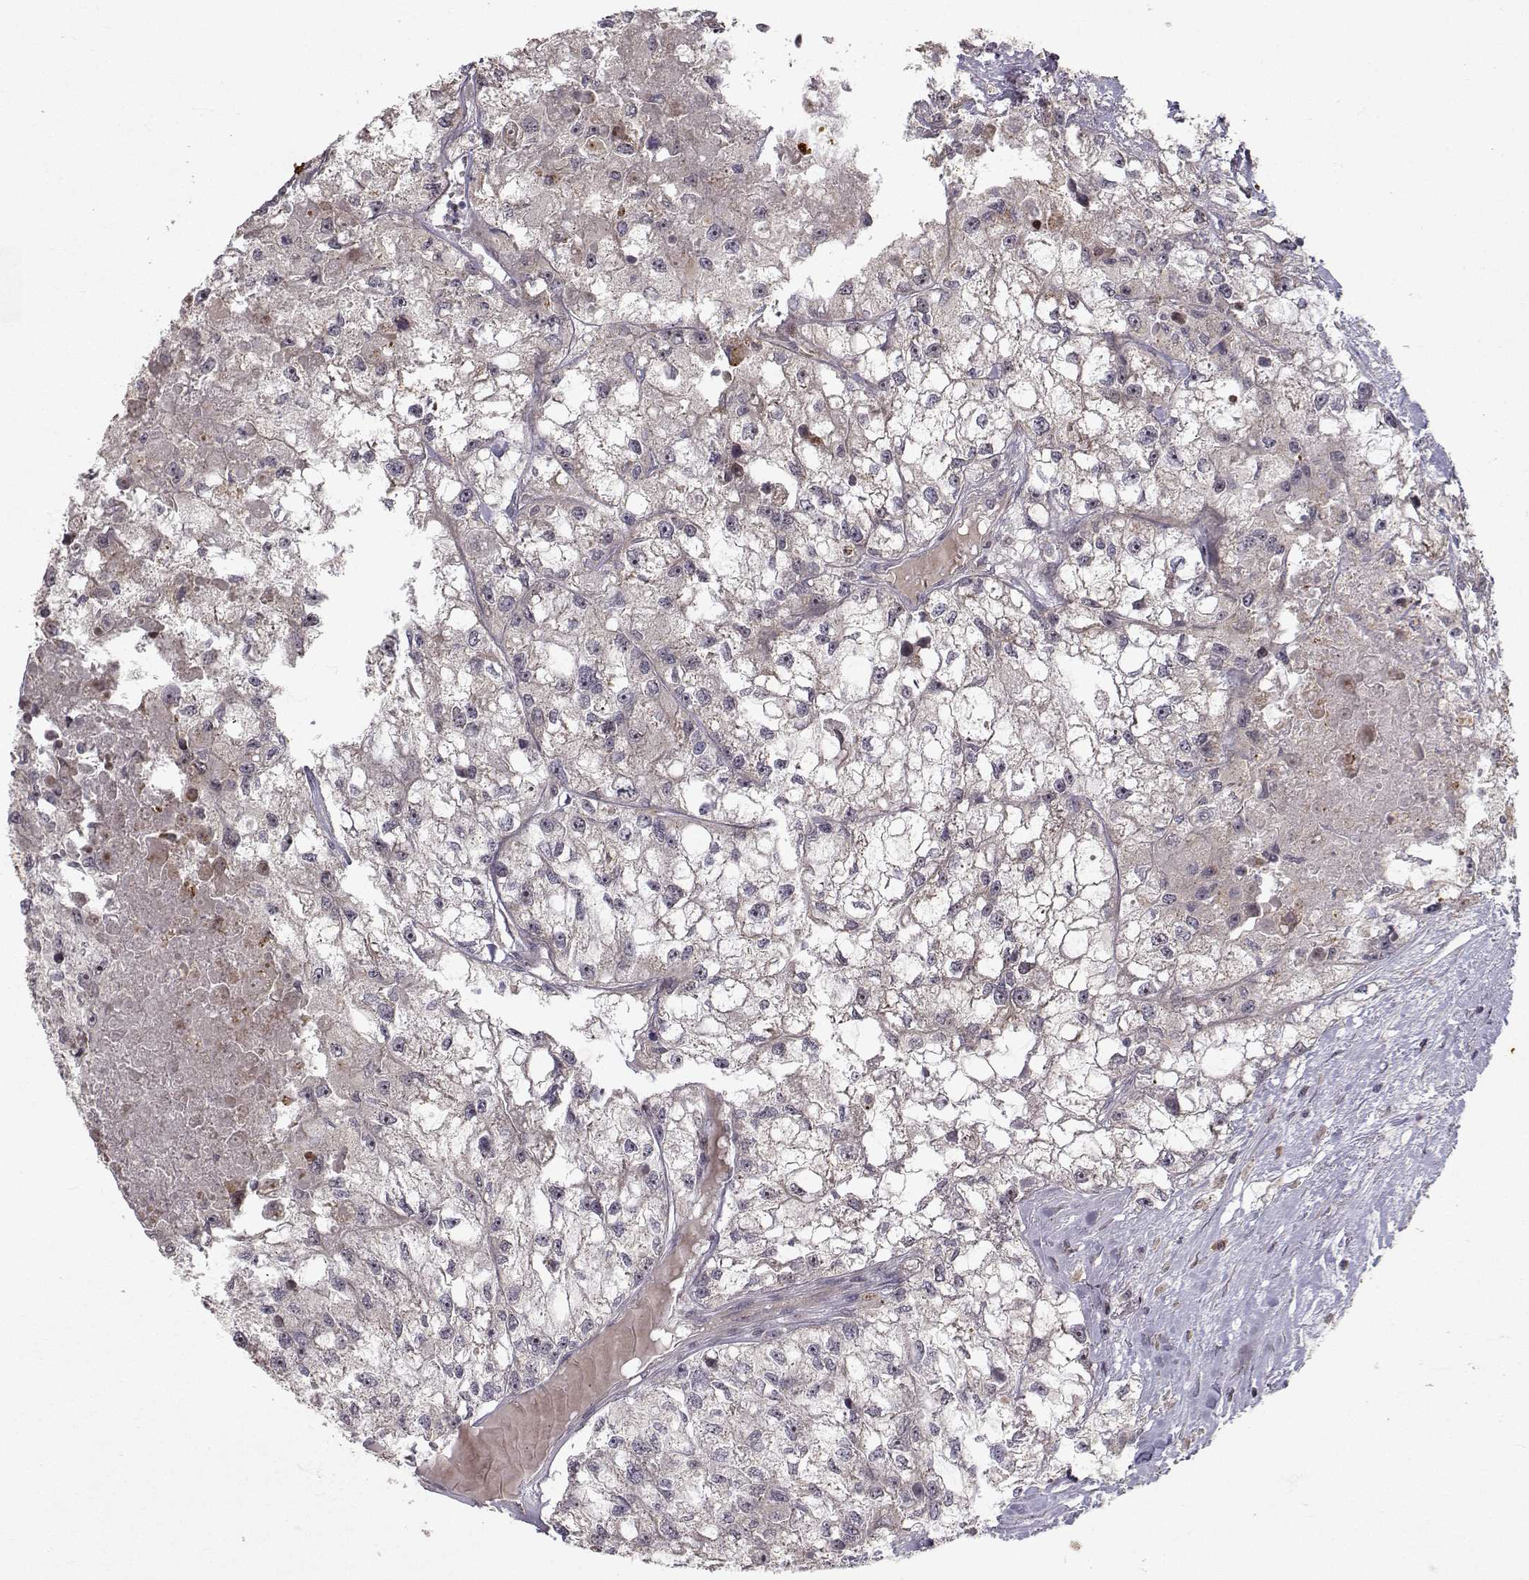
{"staining": {"intensity": "weak", "quantity": "<25%", "location": "cytoplasmic/membranous"}, "tissue": "renal cancer", "cell_type": "Tumor cells", "image_type": "cancer", "snomed": [{"axis": "morphology", "description": "Adenocarcinoma, NOS"}, {"axis": "topography", "description": "Kidney"}], "caption": "This is a histopathology image of IHC staining of adenocarcinoma (renal), which shows no expression in tumor cells.", "gene": "APC", "patient": {"sex": "male", "age": 56}}